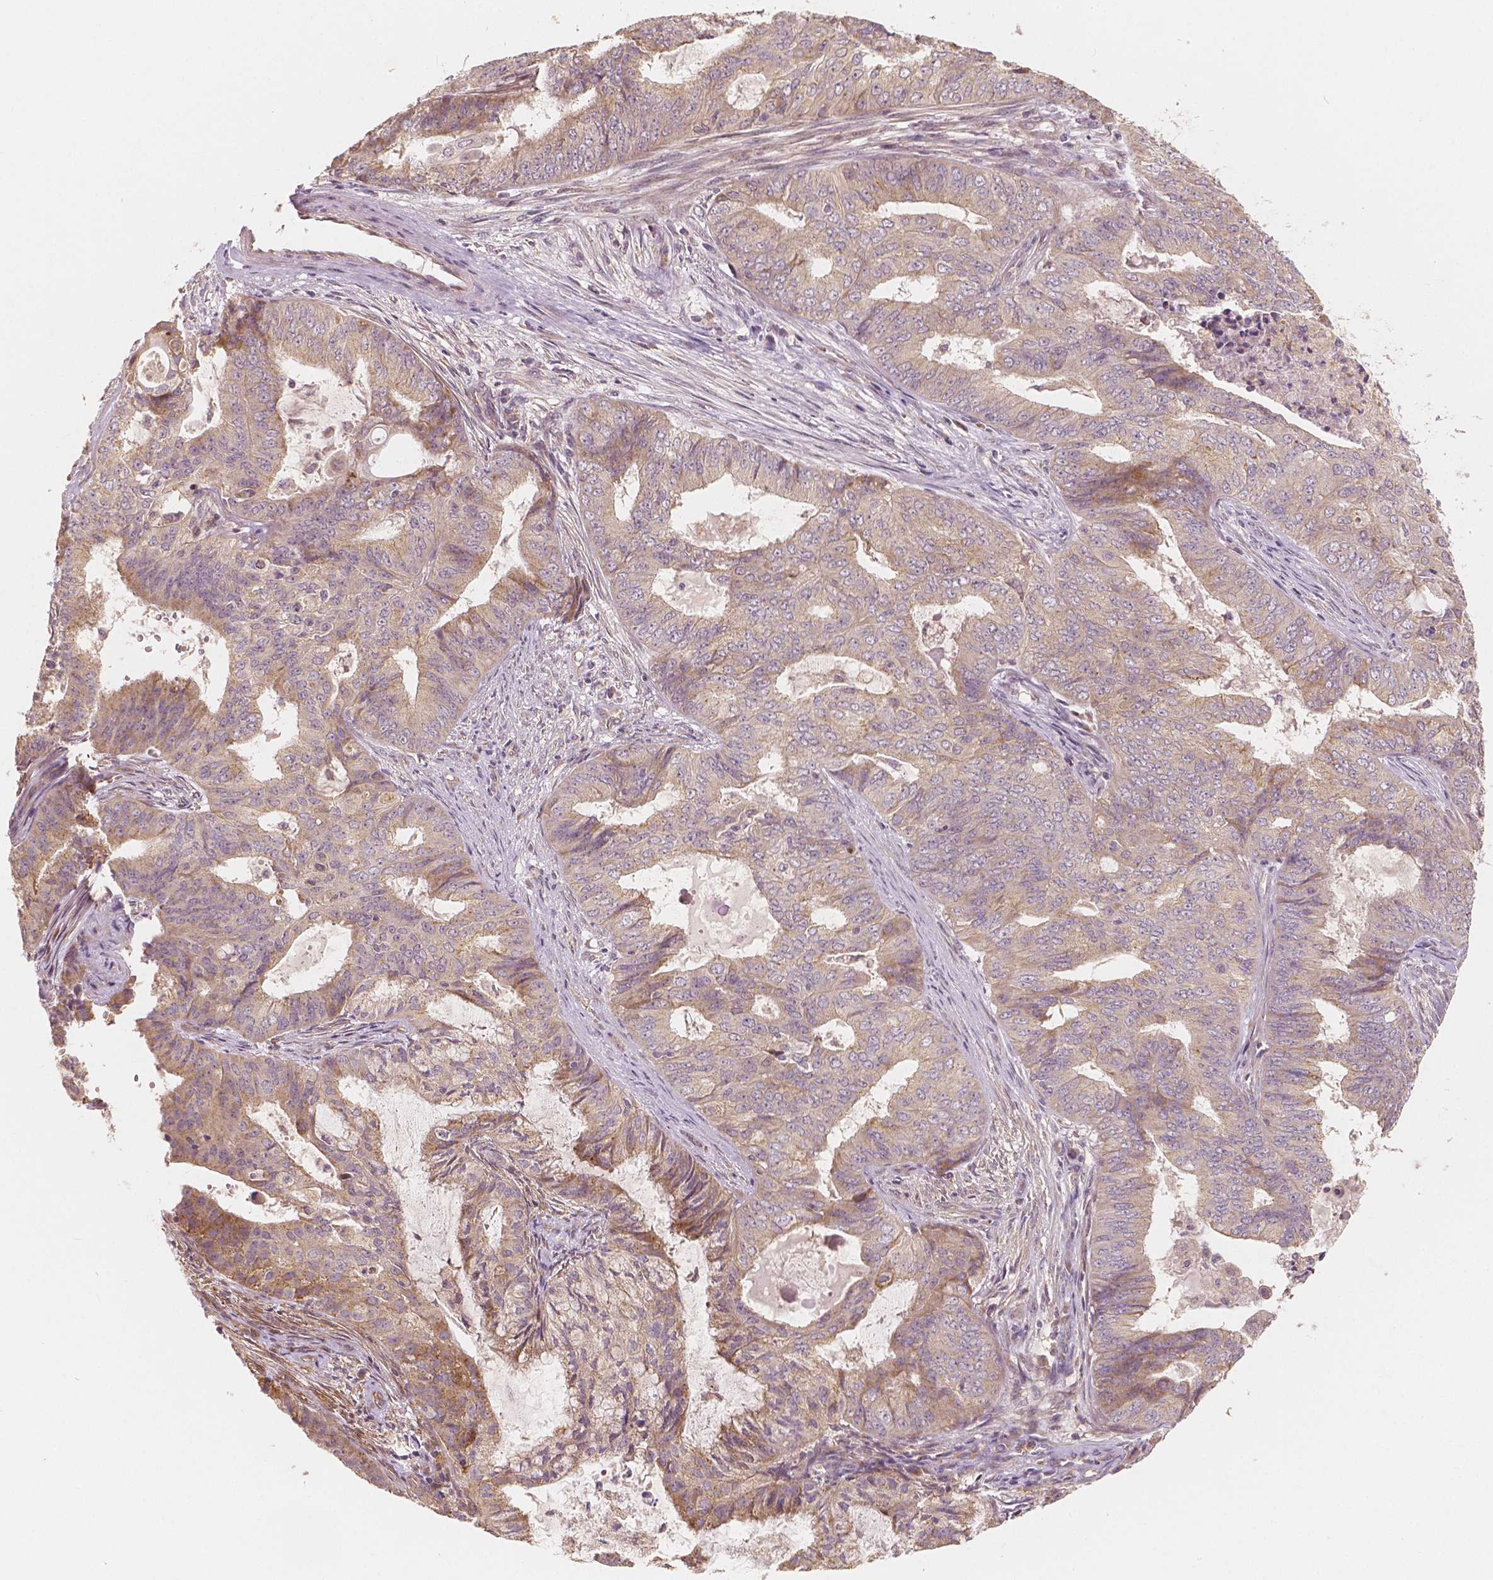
{"staining": {"intensity": "weak", "quantity": "25%-75%", "location": "cytoplasmic/membranous"}, "tissue": "endometrial cancer", "cell_type": "Tumor cells", "image_type": "cancer", "snomed": [{"axis": "morphology", "description": "Adenocarcinoma, NOS"}, {"axis": "topography", "description": "Endometrium"}], "caption": "This is a histology image of immunohistochemistry staining of adenocarcinoma (endometrial), which shows weak positivity in the cytoplasmic/membranous of tumor cells.", "gene": "SNX12", "patient": {"sex": "female", "age": 62}}